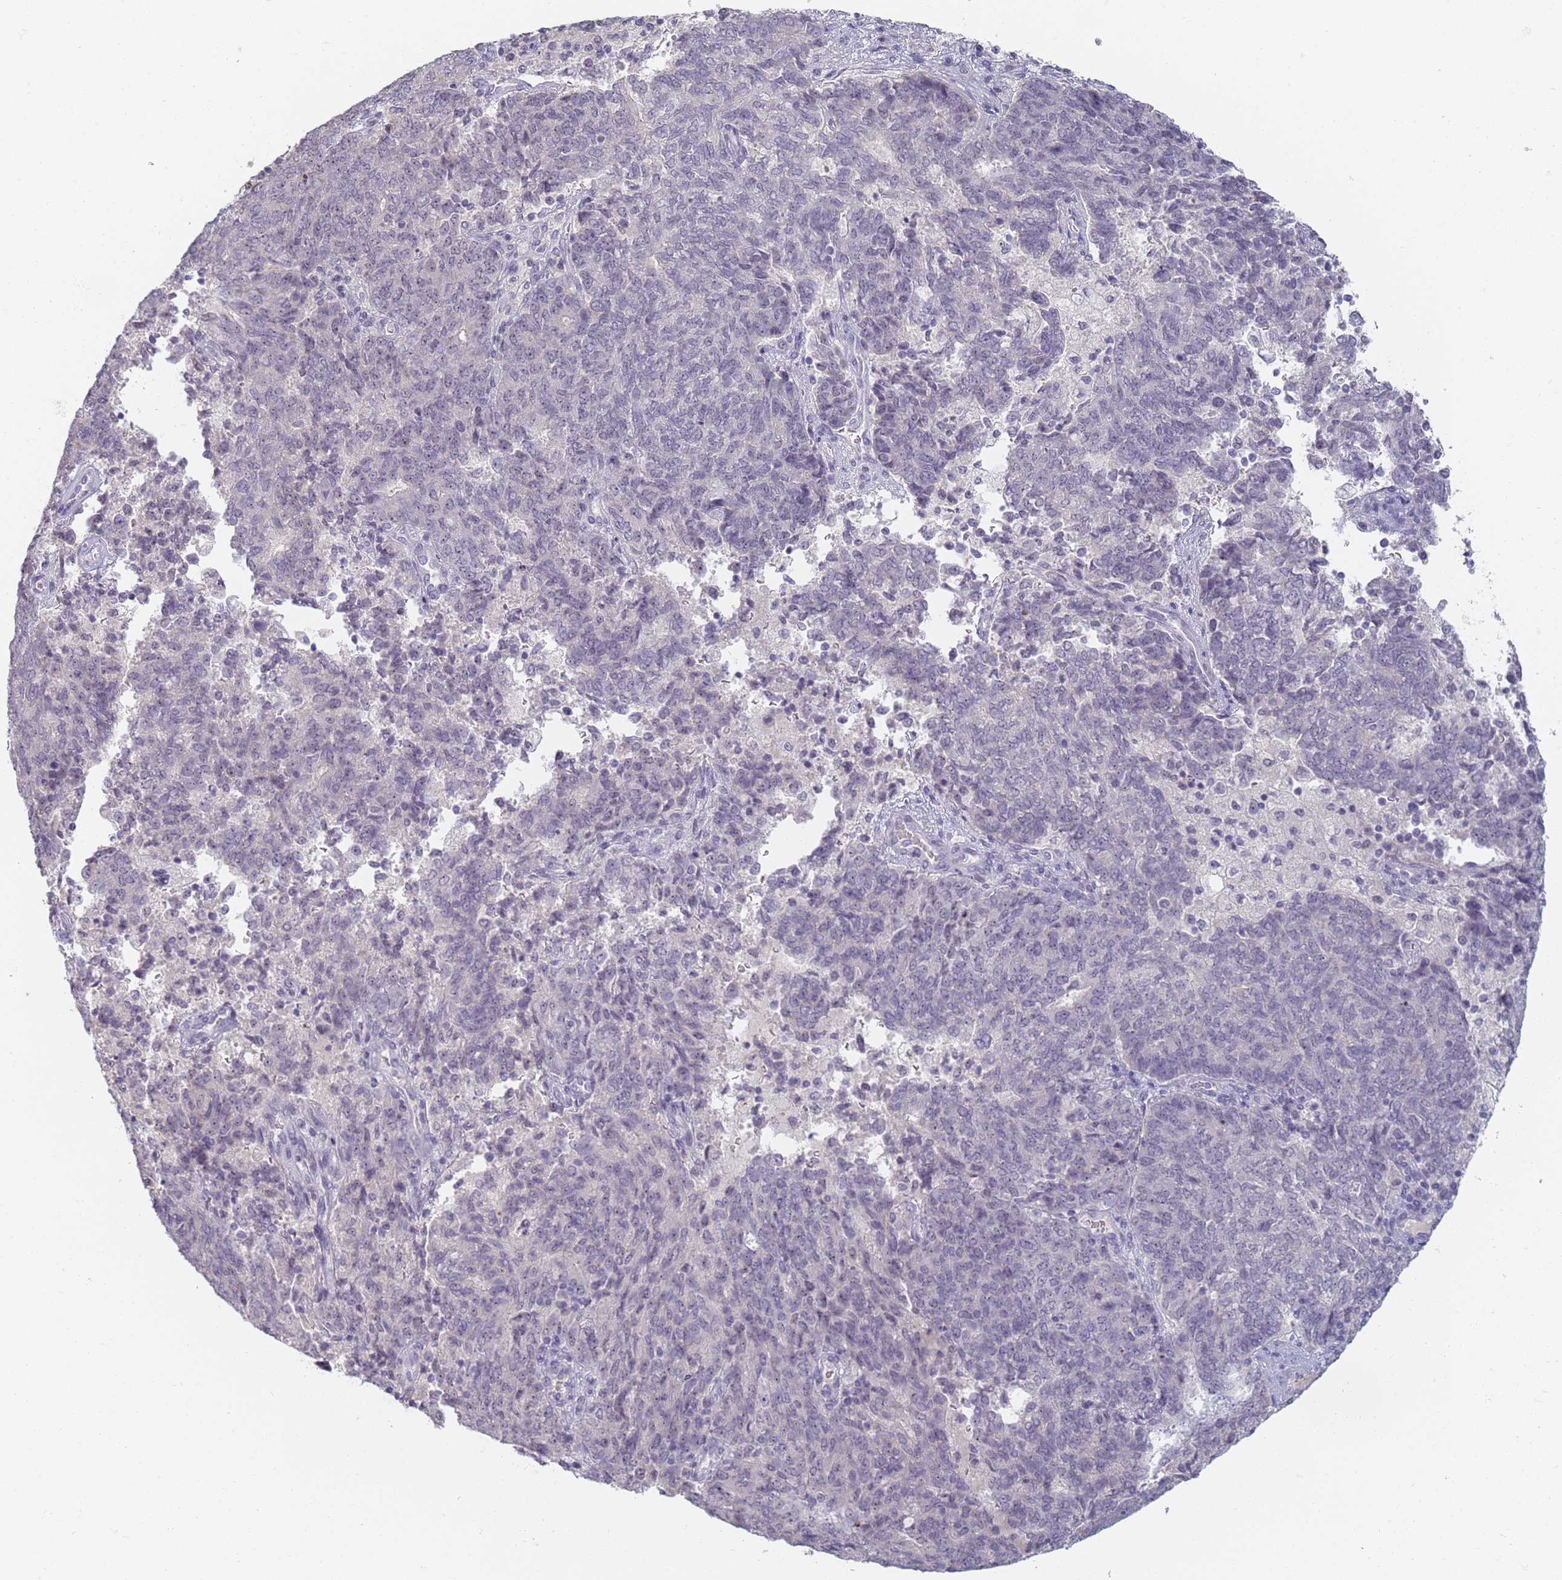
{"staining": {"intensity": "negative", "quantity": "none", "location": "none"}, "tissue": "endometrial cancer", "cell_type": "Tumor cells", "image_type": "cancer", "snomed": [{"axis": "morphology", "description": "Adenocarcinoma, NOS"}, {"axis": "topography", "description": "Endometrium"}], "caption": "Immunohistochemical staining of endometrial cancer (adenocarcinoma) reveals no significant positivity in tumor cells.", "gene": "SLC38A9", "patient": {"sex": "female", "age": 80}}